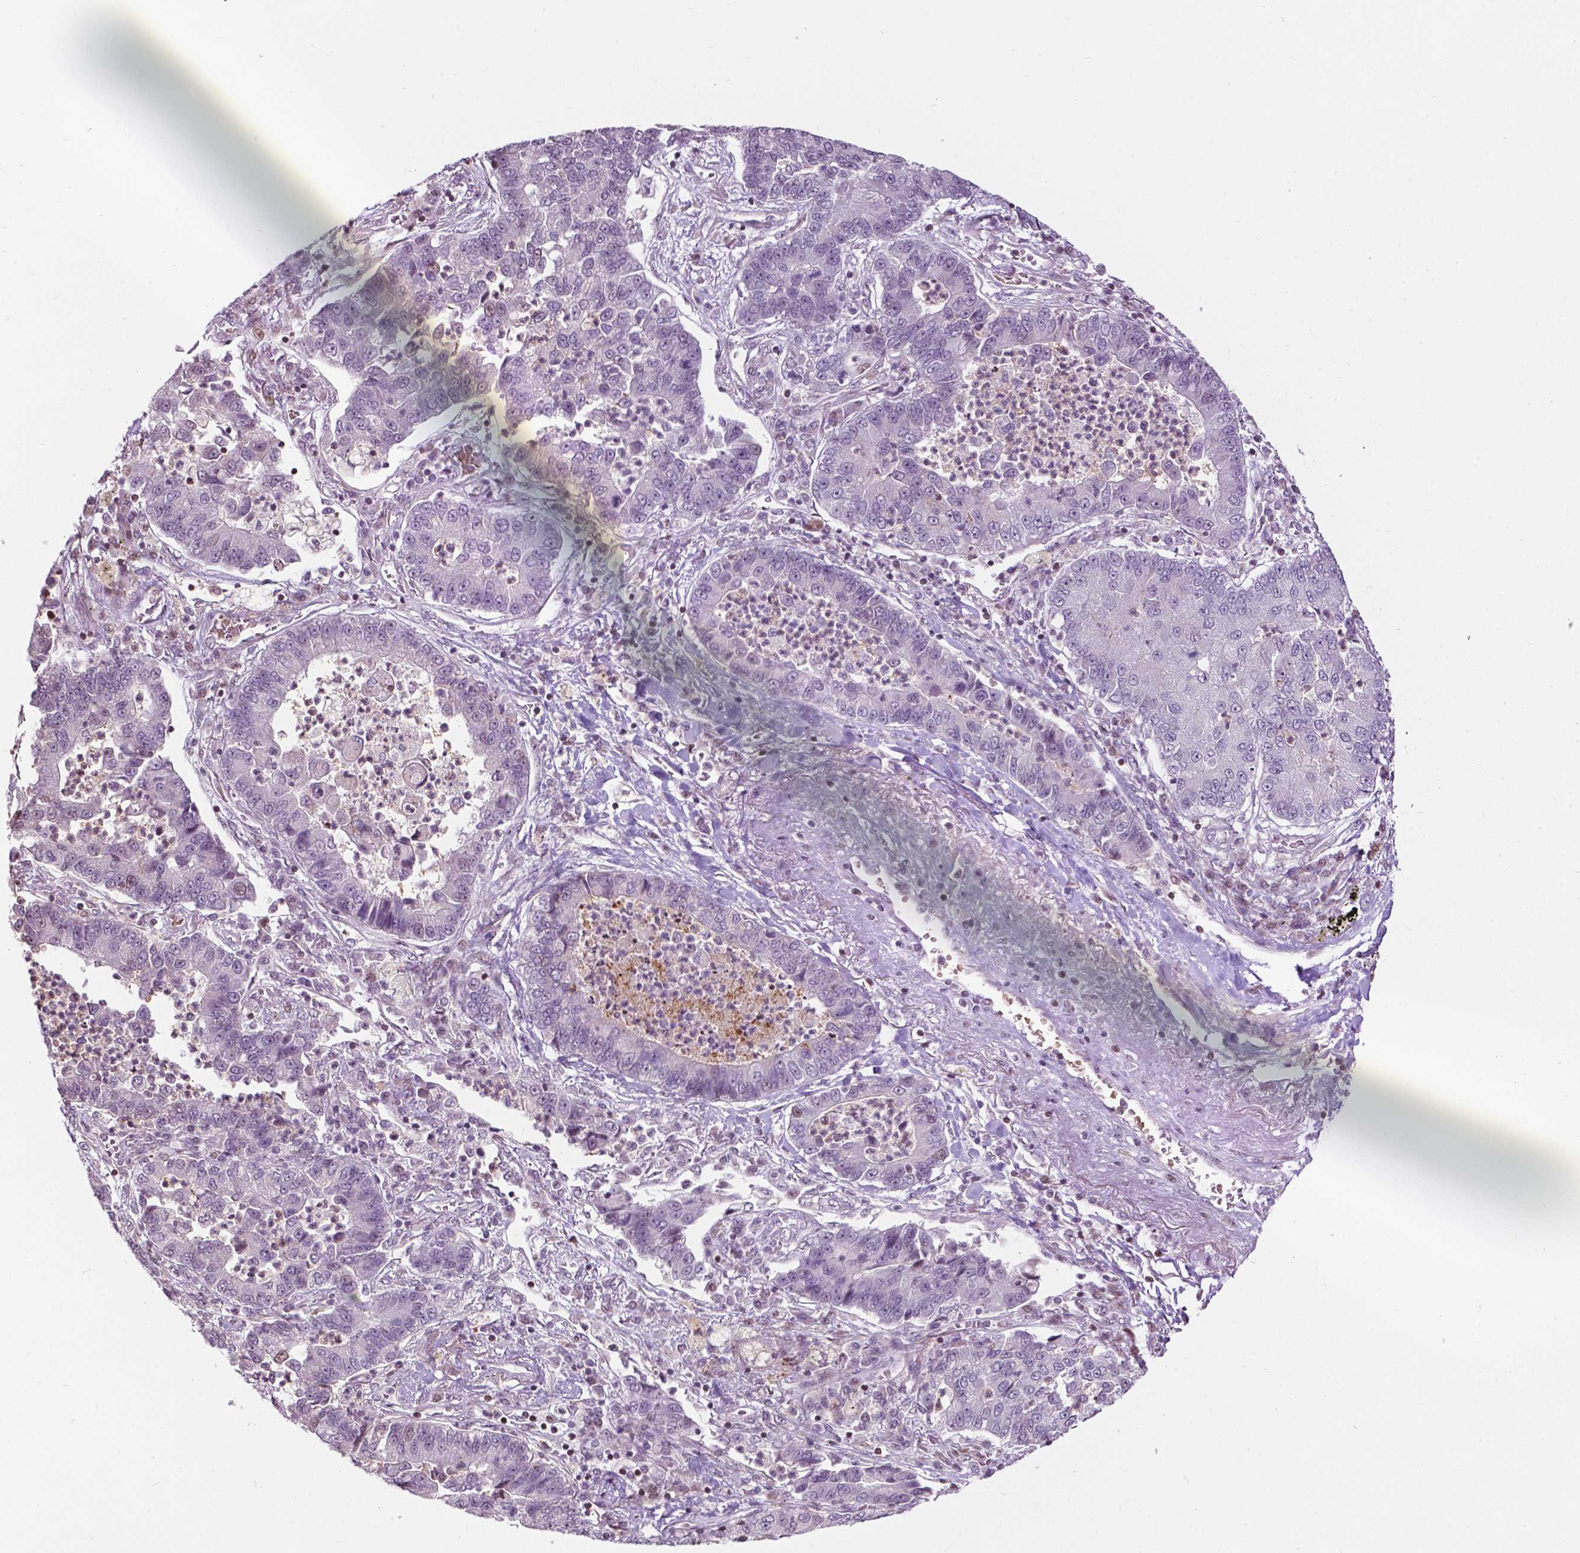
{"staining": {"intensity": "negative", "quantity": "none", "location": "none"}, "tissue": "lung cancer", "cell_type": "Tumor cells", "image_type": "cancer", "snomed": [{"axis": "morphology", "description": "Adenocarcinoma, NOS"}, {"axis": "topography", "description": "Lung"}], "caption": "A photomicrograph of adenocarcinoma (lung) stained for a protein demonstrates no brown staining in tumor cells. (DAB immunohistochemistry with hematoxylin counter stain).", "gene": "PTPN18", "patient": {"sex": "female", "age": 57}}